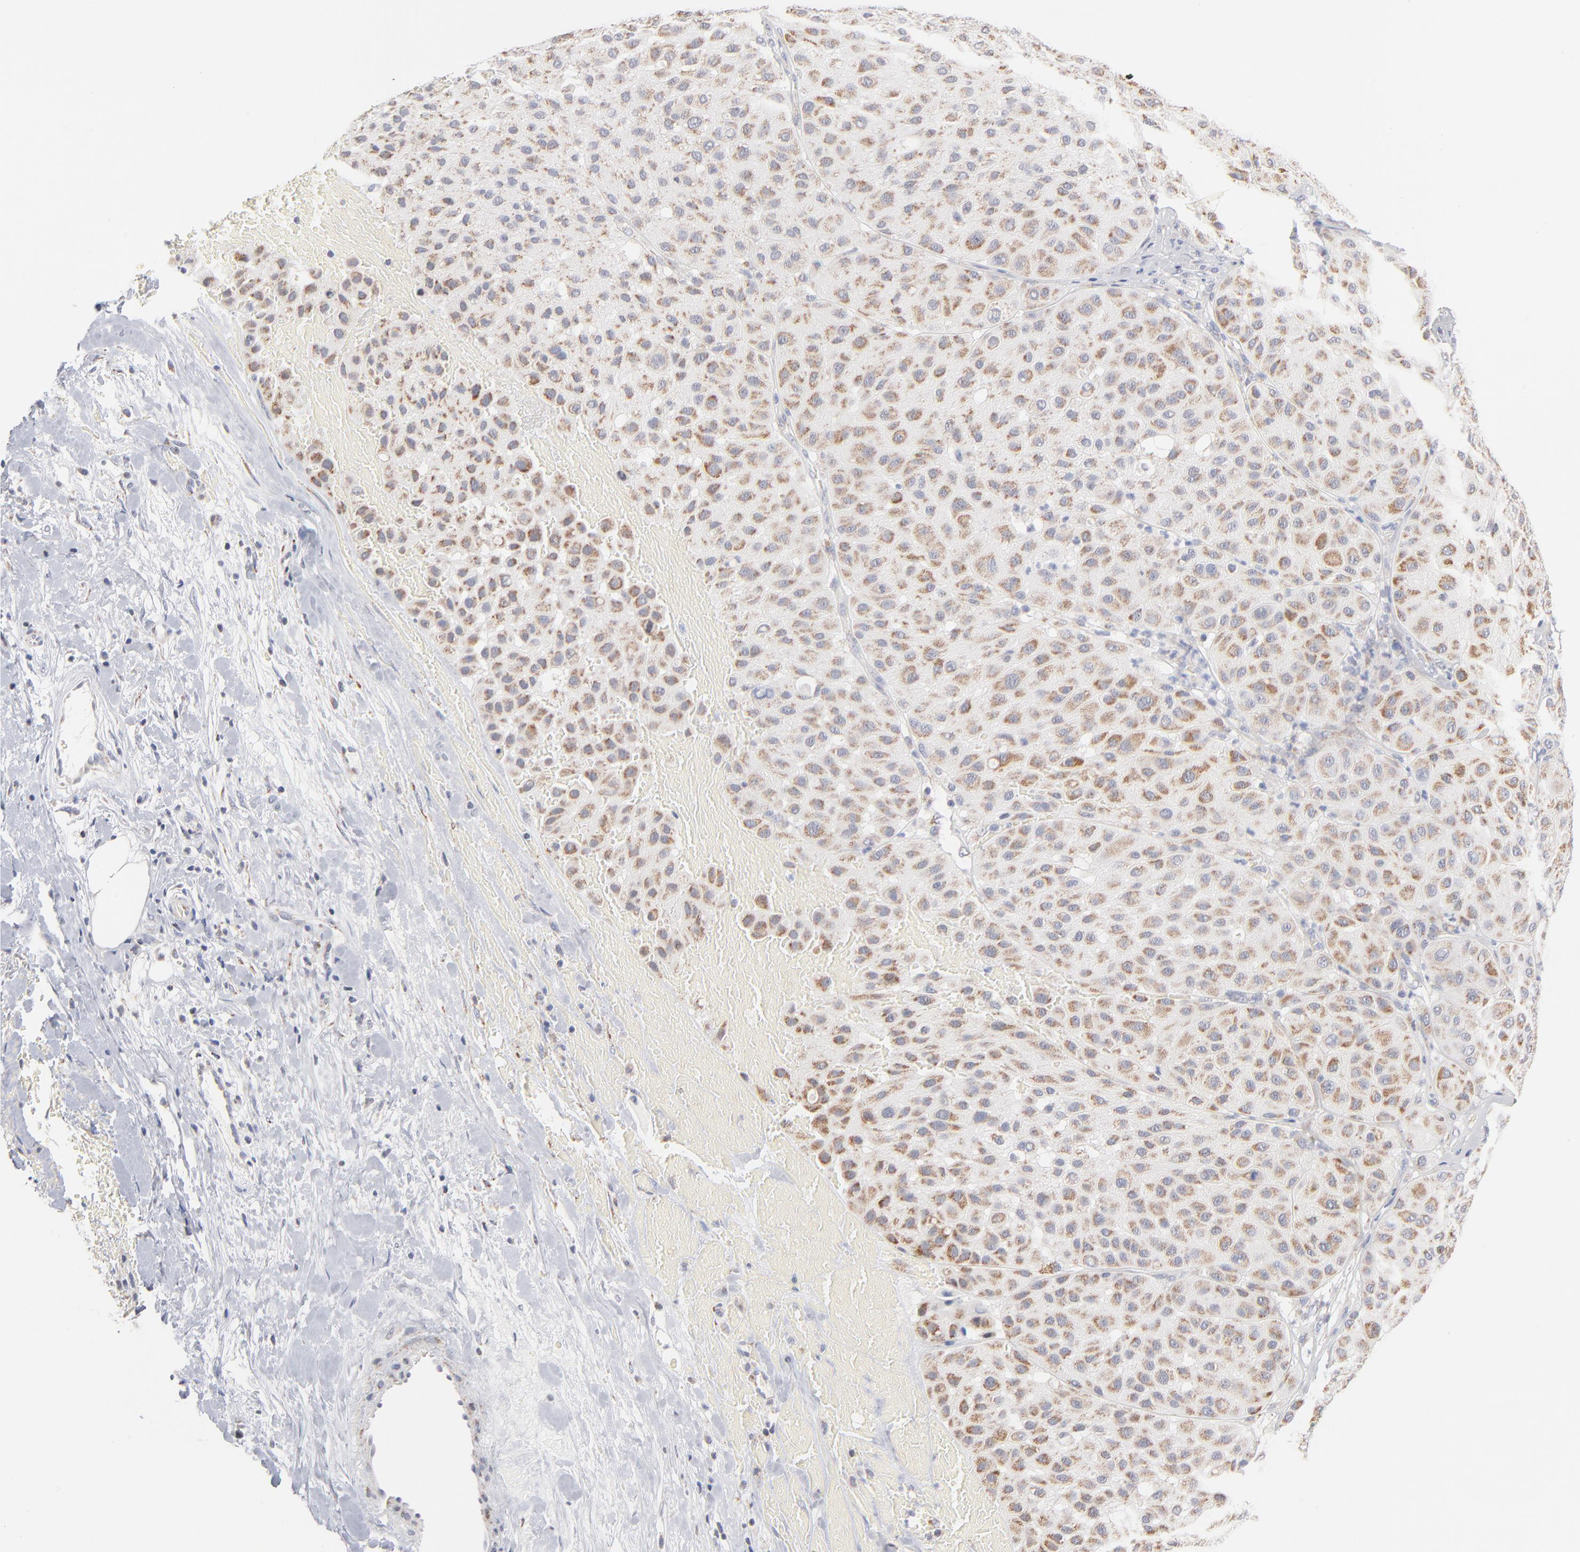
{"staining": {"intensity": "moderate", "quantity": ">75%", "location": "cytoplasmic/membranous"}, "tissue": "melanoma", "cell_type": "Tumor cells", "image_type": "cancer", "snomed": [{"axis": "morphology", "description": "Normal tissue, NOS"}, {"axis": "morphology", "description": "Malignant melanoma, Metastatic site"}, {"axis": "topography", "description": "Skin"}], "caption": "This micrograph displays IHC staining of human malignant melanoma (metastatic site), with medium moderate cytoplasmic/membranous staining in approximately >75% of tumor cells.", "gene": "MRPL58", "patient": {"sex": "male", "age": 41}}